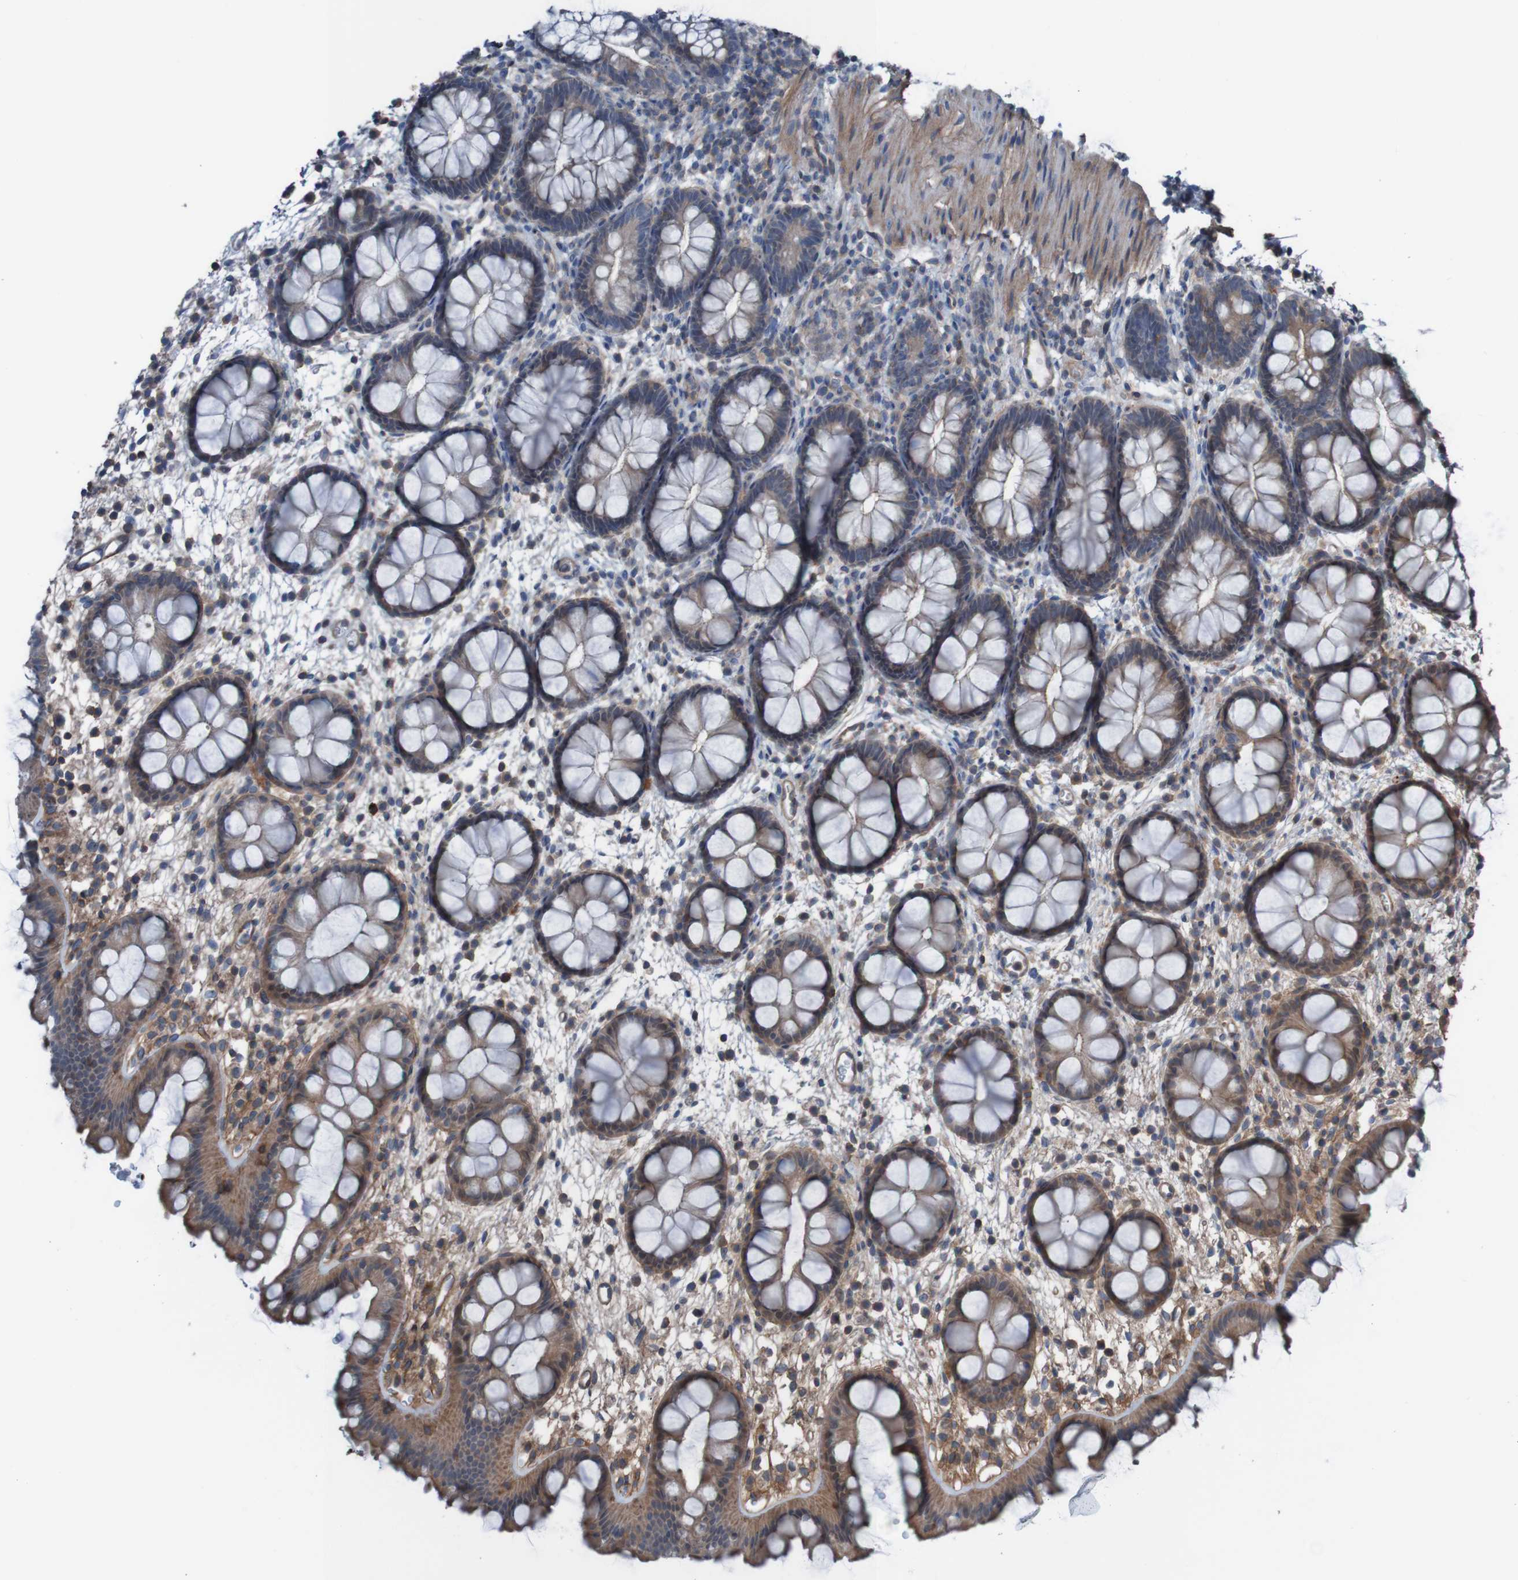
{"staining": {"intensity": "moderate", "quantity": ">75%", "location": "cytoplasmic/membranous,nuclear"}, "tissue": "rectum", "cell_type": "Glandular cells", "image_type": "normal", "snomed": [{"axis": "morphology", "description": "Normal tissue, NOS"}, {"axis": "topography", "description": "Rectum"}], "caption": "Protein expression by IHC reveals moderate cytoplasmic/membranous,nuclear expression in about >75% of glandular cells in normal rectum.", "gene": "PDGFB", "patient": {"sex": "female", "age": 24}}